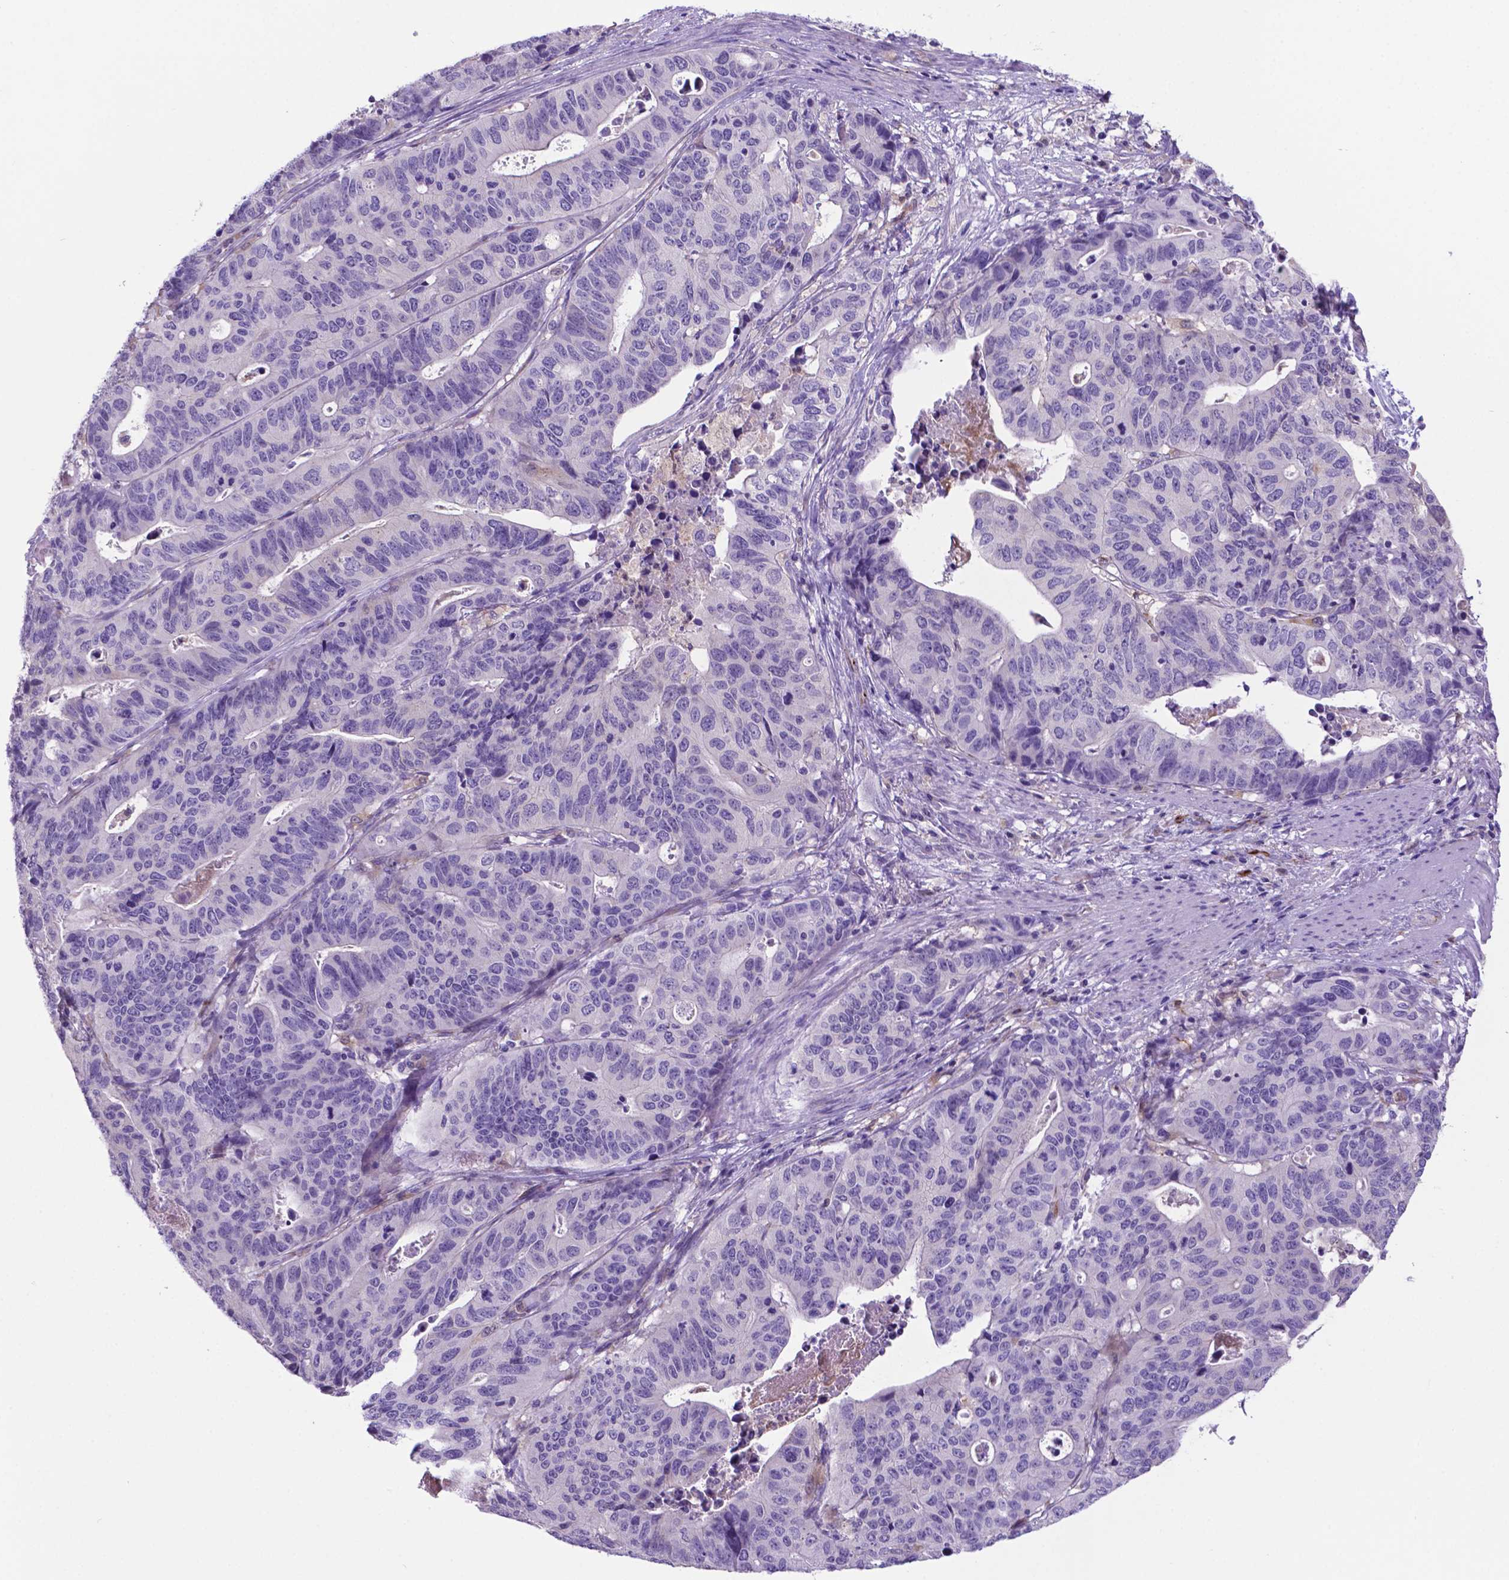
{"staining": {"intensity": "negative", "quantity": "none", "location": "none"}, "tissue": "stomach cancer", "cell_type": "Tumor cells", "image_type": "cancer", "snomed": [{"axis": "morphology", "description": "Adenocarcinoma, NOS"}, {"axis": "topography", "description": "Stomach, upper"}], "caption": "DAB (3,3'-diaminobenzidine) immunohistochemical staining of stomach adenocarcinoma displays no significant positivity in tumor cells. (Stains: DAB IHC with hematoxylin counter stain, Microscopy: brightfield microscopy at high magnification).", "gene": "LZTR1", "patient": {"sex": "female", "age": 67}}